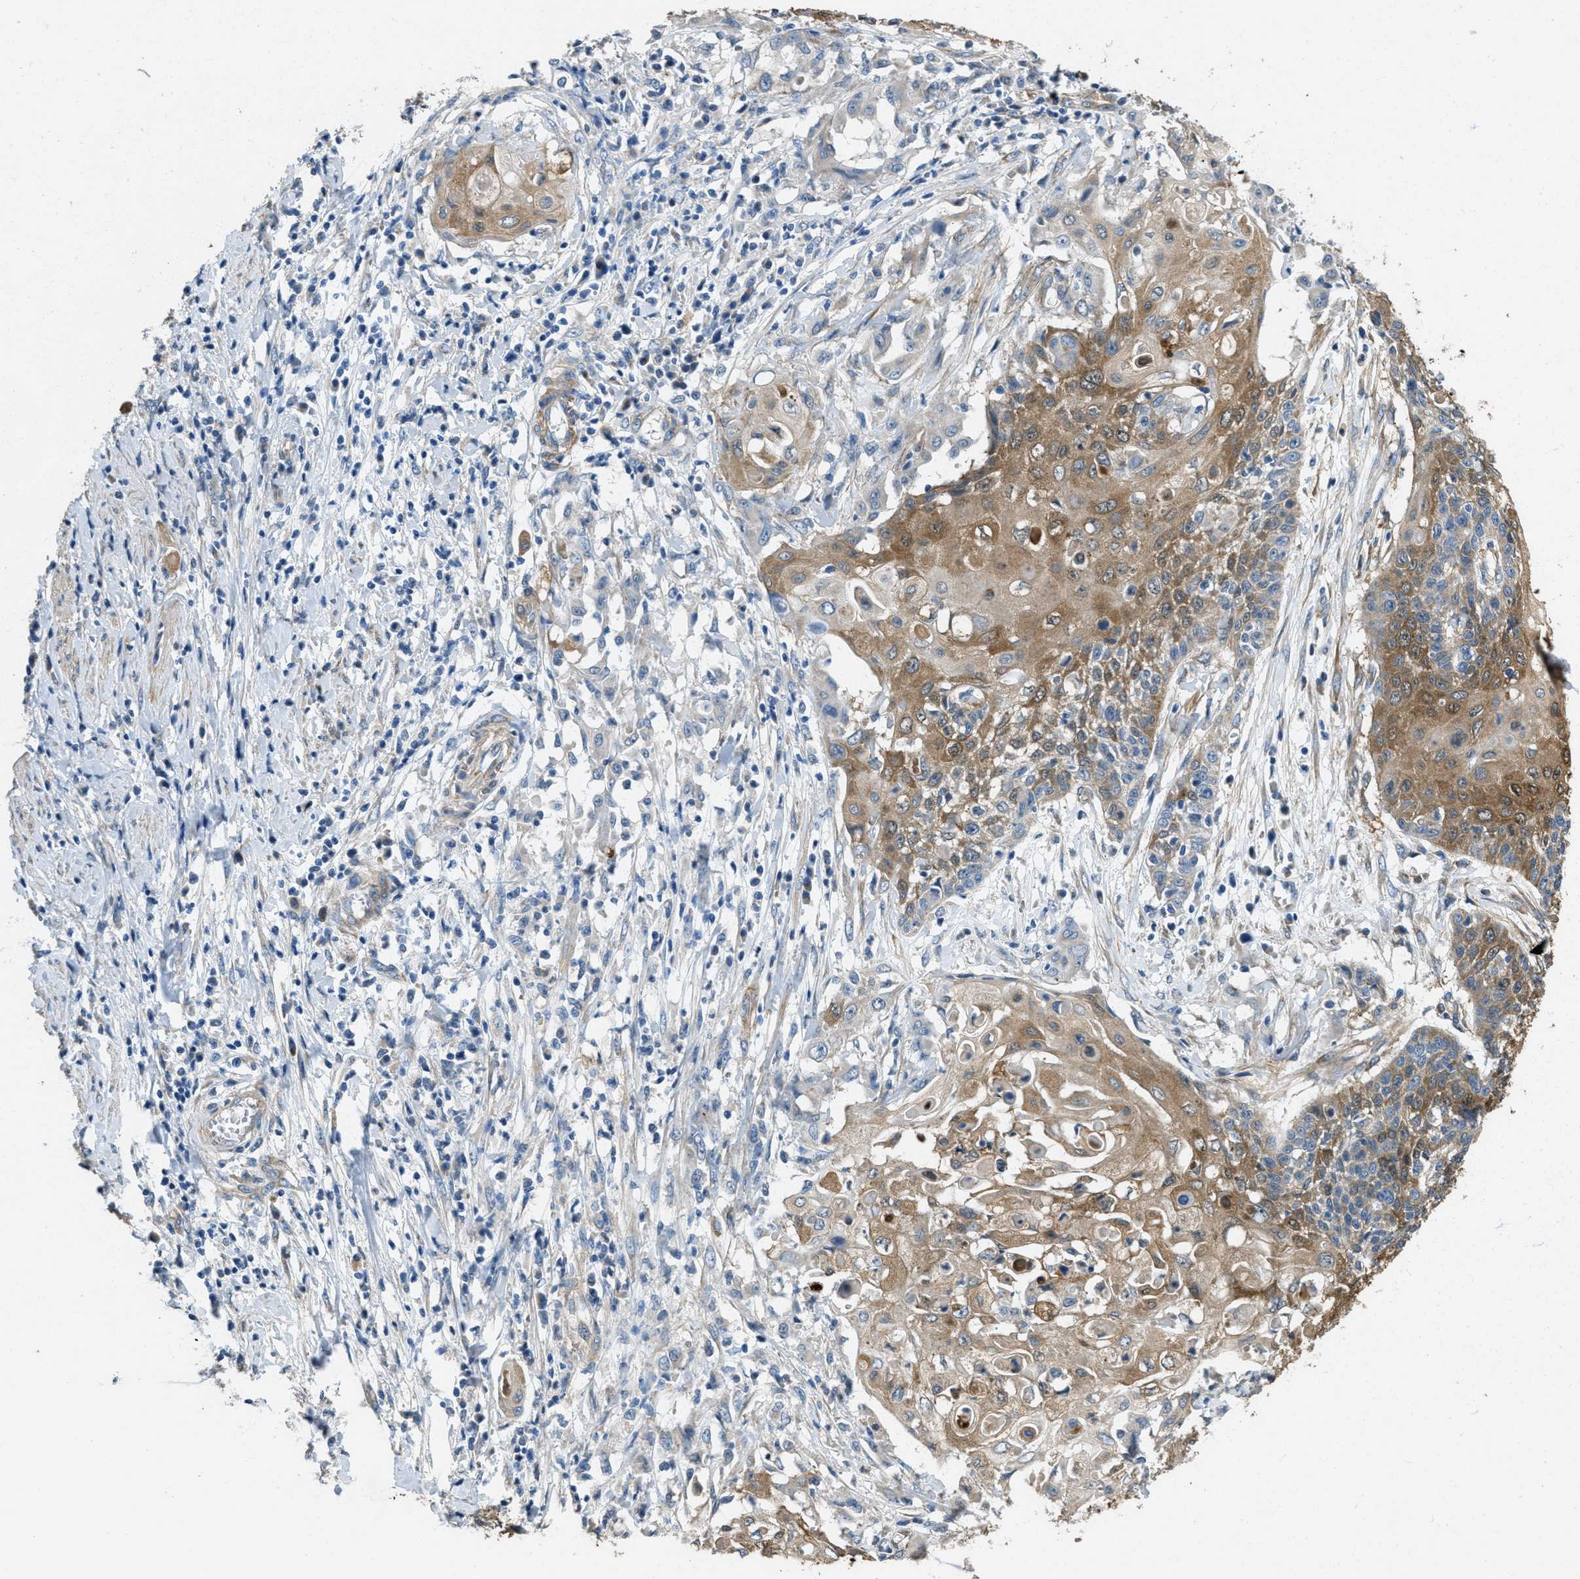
{"staining": {"intensity": "moderate", "quantity": ">75%", "location": "cytoplasmic/membranous"}, "tissue": "cervical cancer", "cell_type": "Tumor cells", "image_type": "cancer", "snomed": [{"axis": "morphology", "description": "Squamous cell carcinoma, NOS"}, {"axis": "topography", "description": "Cervix"}], "caption": "Human cervical cancer (squamous cell carcinoma) stained with a brown dye exhibits moderate cytoplasmic/membranous positive expression in approximately >75% of tumor cells.", "gene": "TOMM70", "patient": {"sex": "female", "age": 39}}